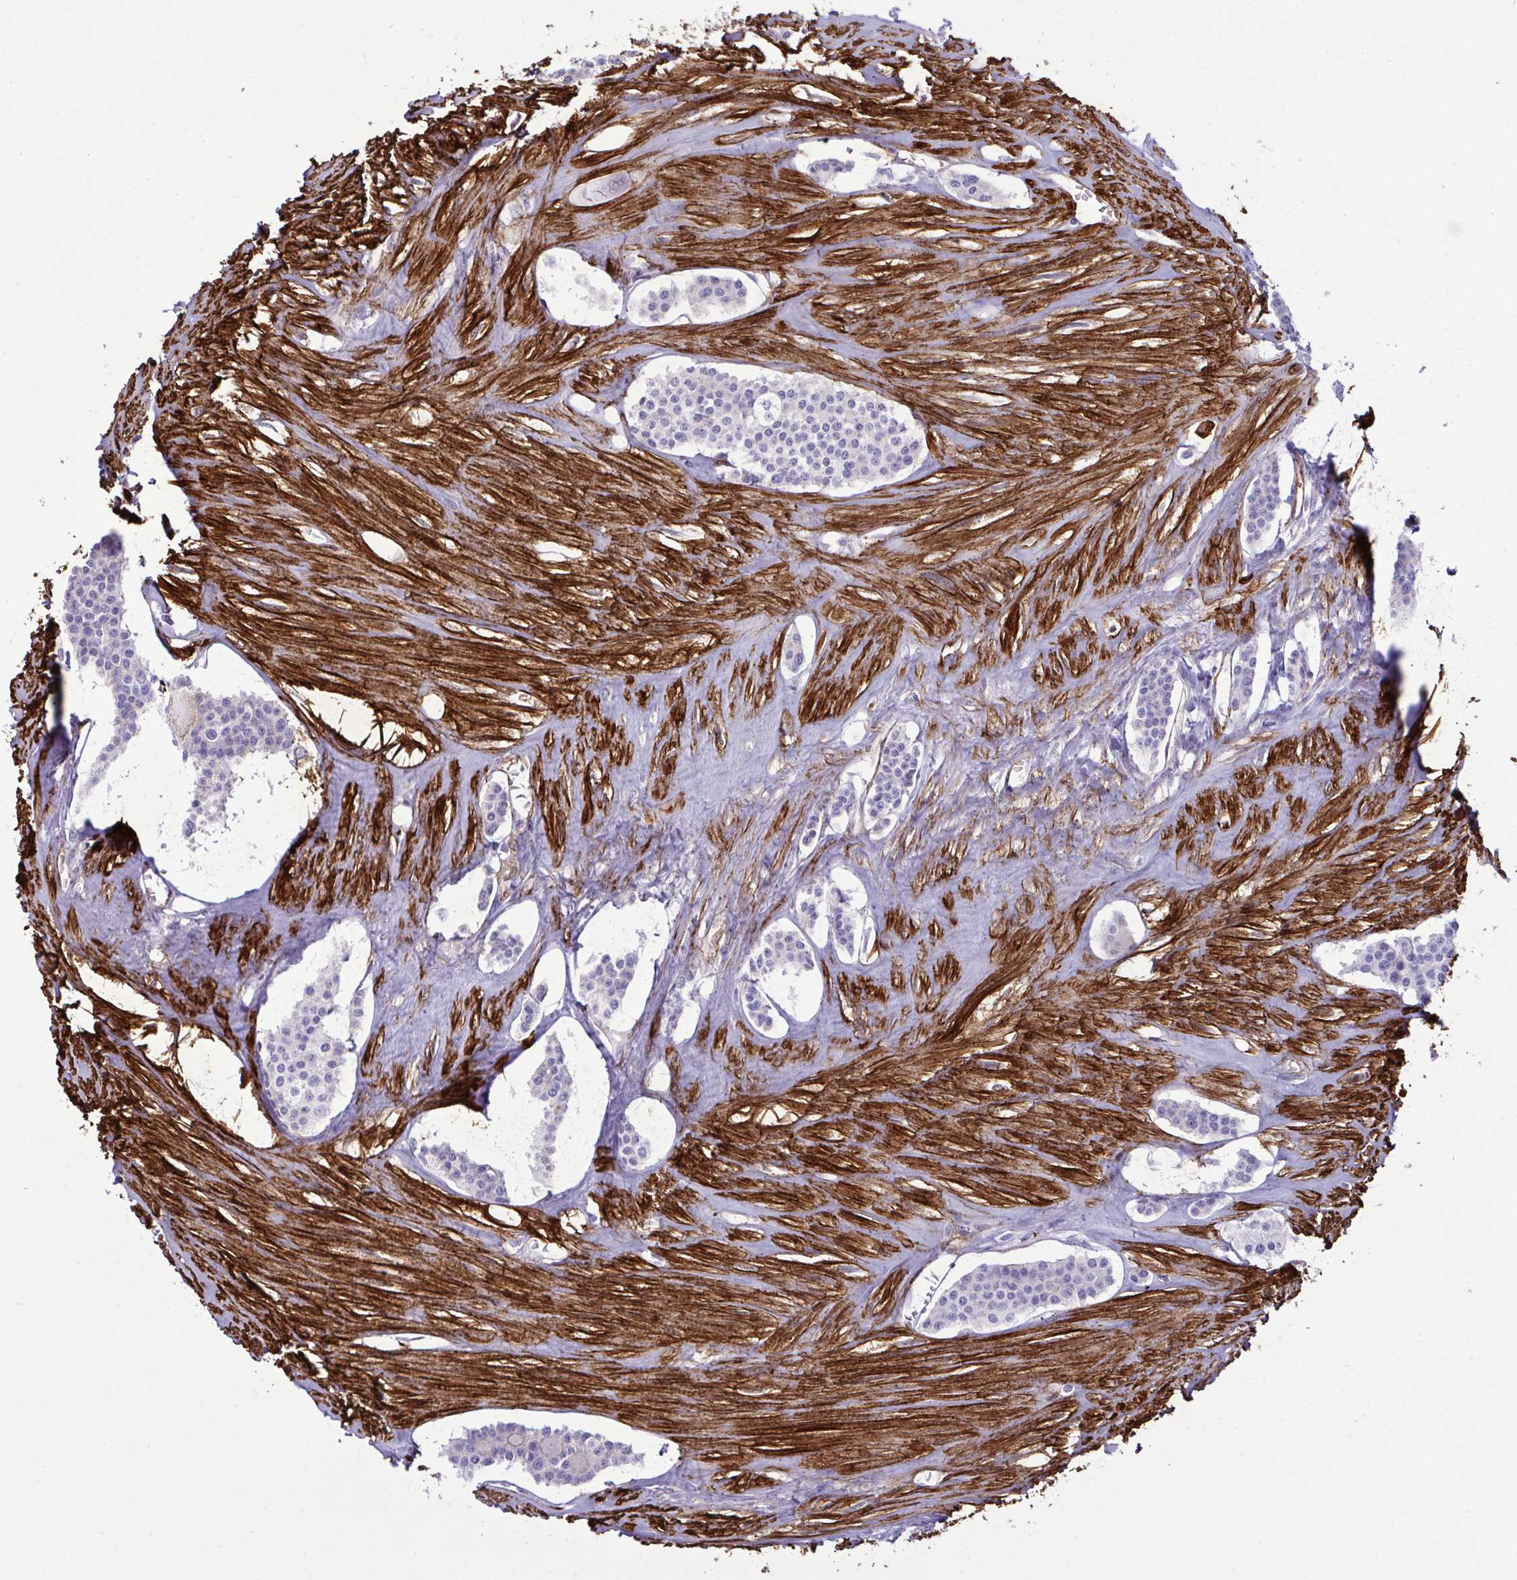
{"staining": {"intensity": "negative", "quantity": "none", "location": "none"}, "tissue": "carcinoid", "cell_type": "Tumor cells", "image_type": "cancer", "snomed": [{"axis": "morphology", "description": "Carcinoid, malignant, NOS"}, {"axis": "topography", "description": "Small intestine"}], "caption": "DAB immunohistochemical staining of carcinoid reveals no significant positivity in tumor cells.", "gene": "SYNPO2L", "patient": {"sex": "male", "age": 60}}